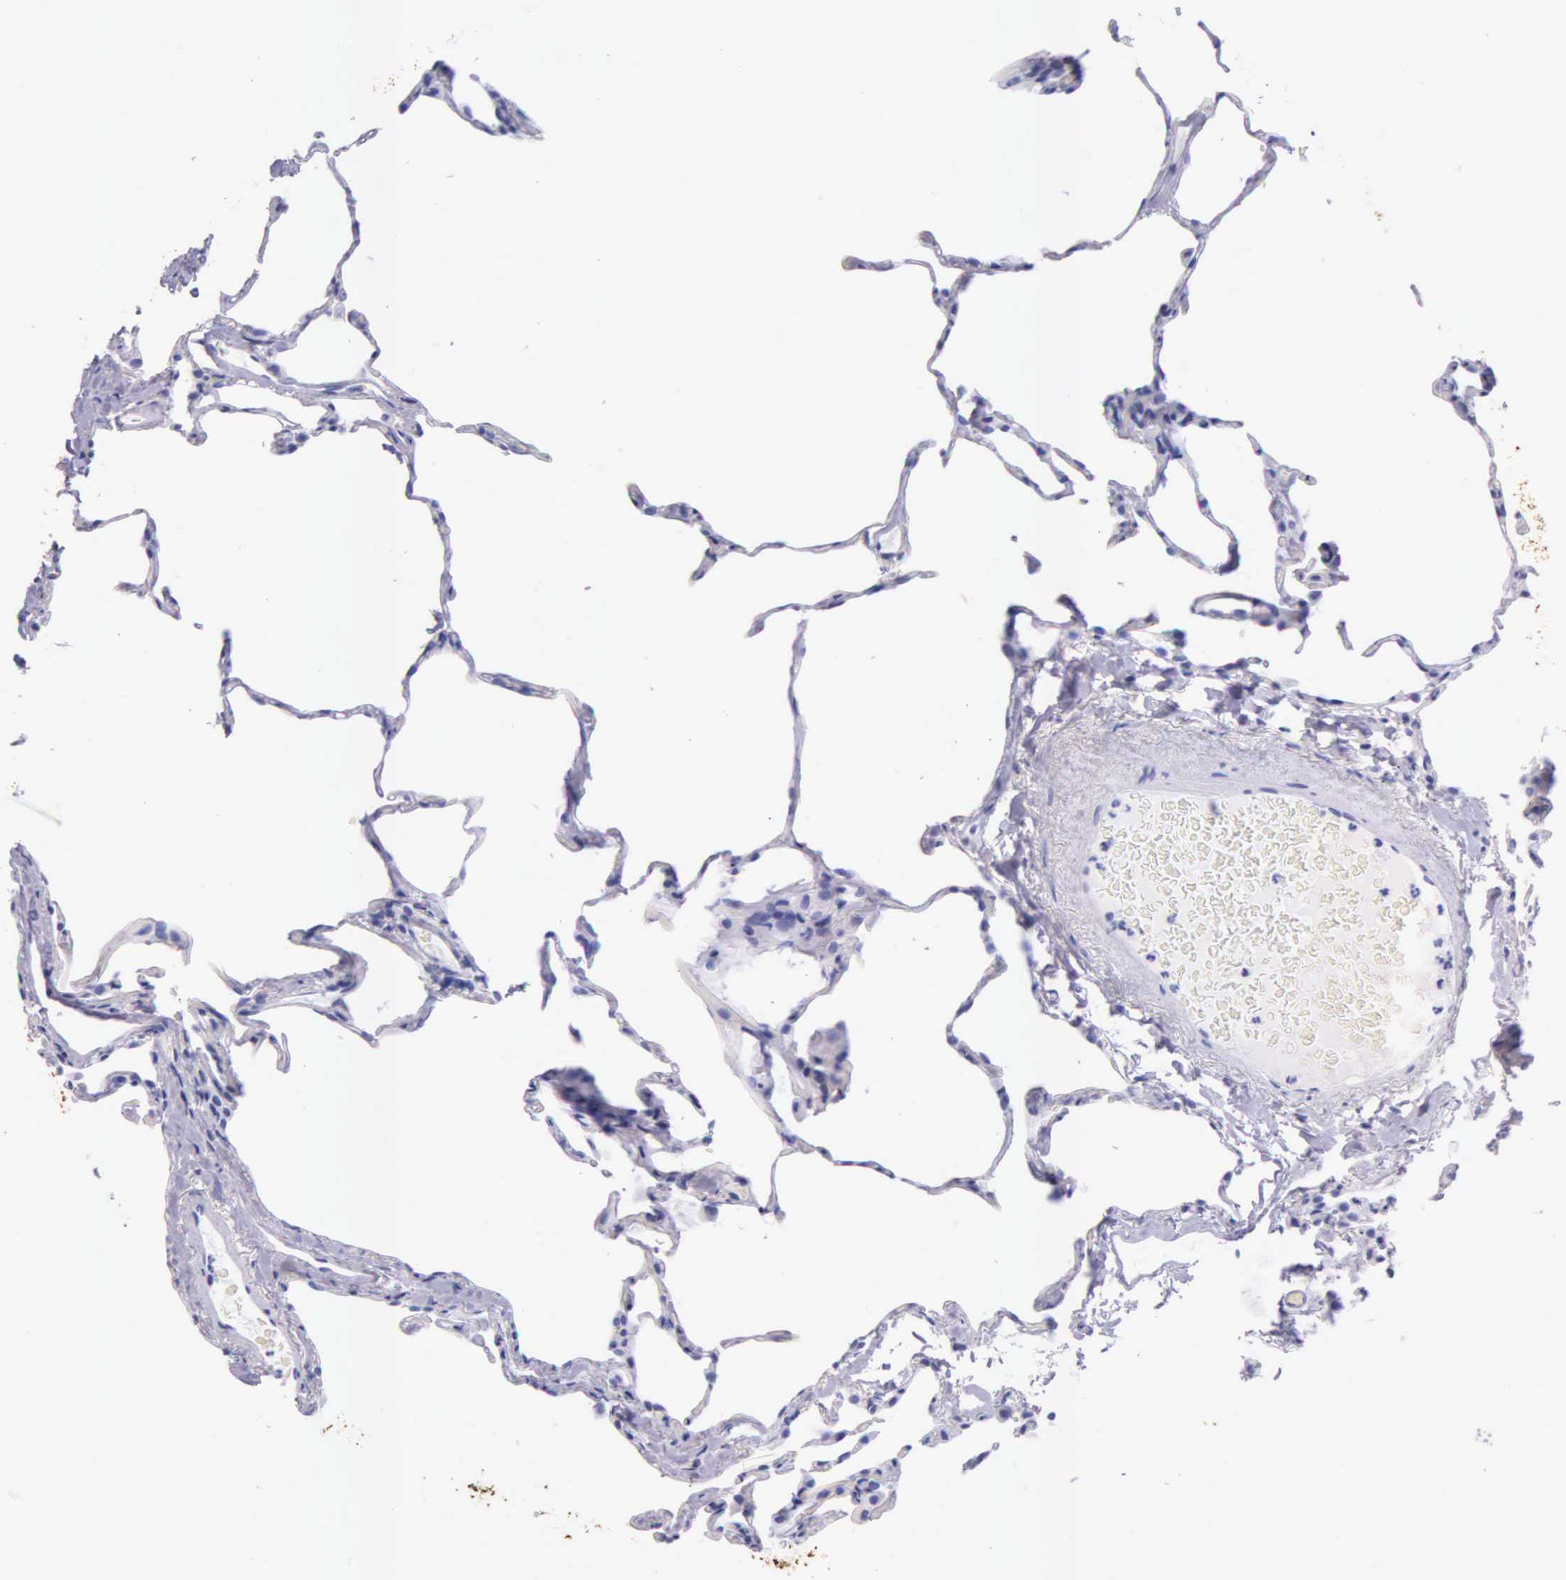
{"staining": {"intensity": "negative", "quantity": "none", "location": "none"}, "tissue": "lung", "cell_type": "Alveolar cells", "image_type": "normal", "snomed": [{"axis": "morphology", "description": "Normal tissue, NOS"}, {"axis": "topography", "description": "Lung"}], "caption": "Immunohistochemistry of unremarkable human lung displays no positivity in alveolar cells.", "gene": "KLK2", "patient": {"sex": "female", "age": 75}}